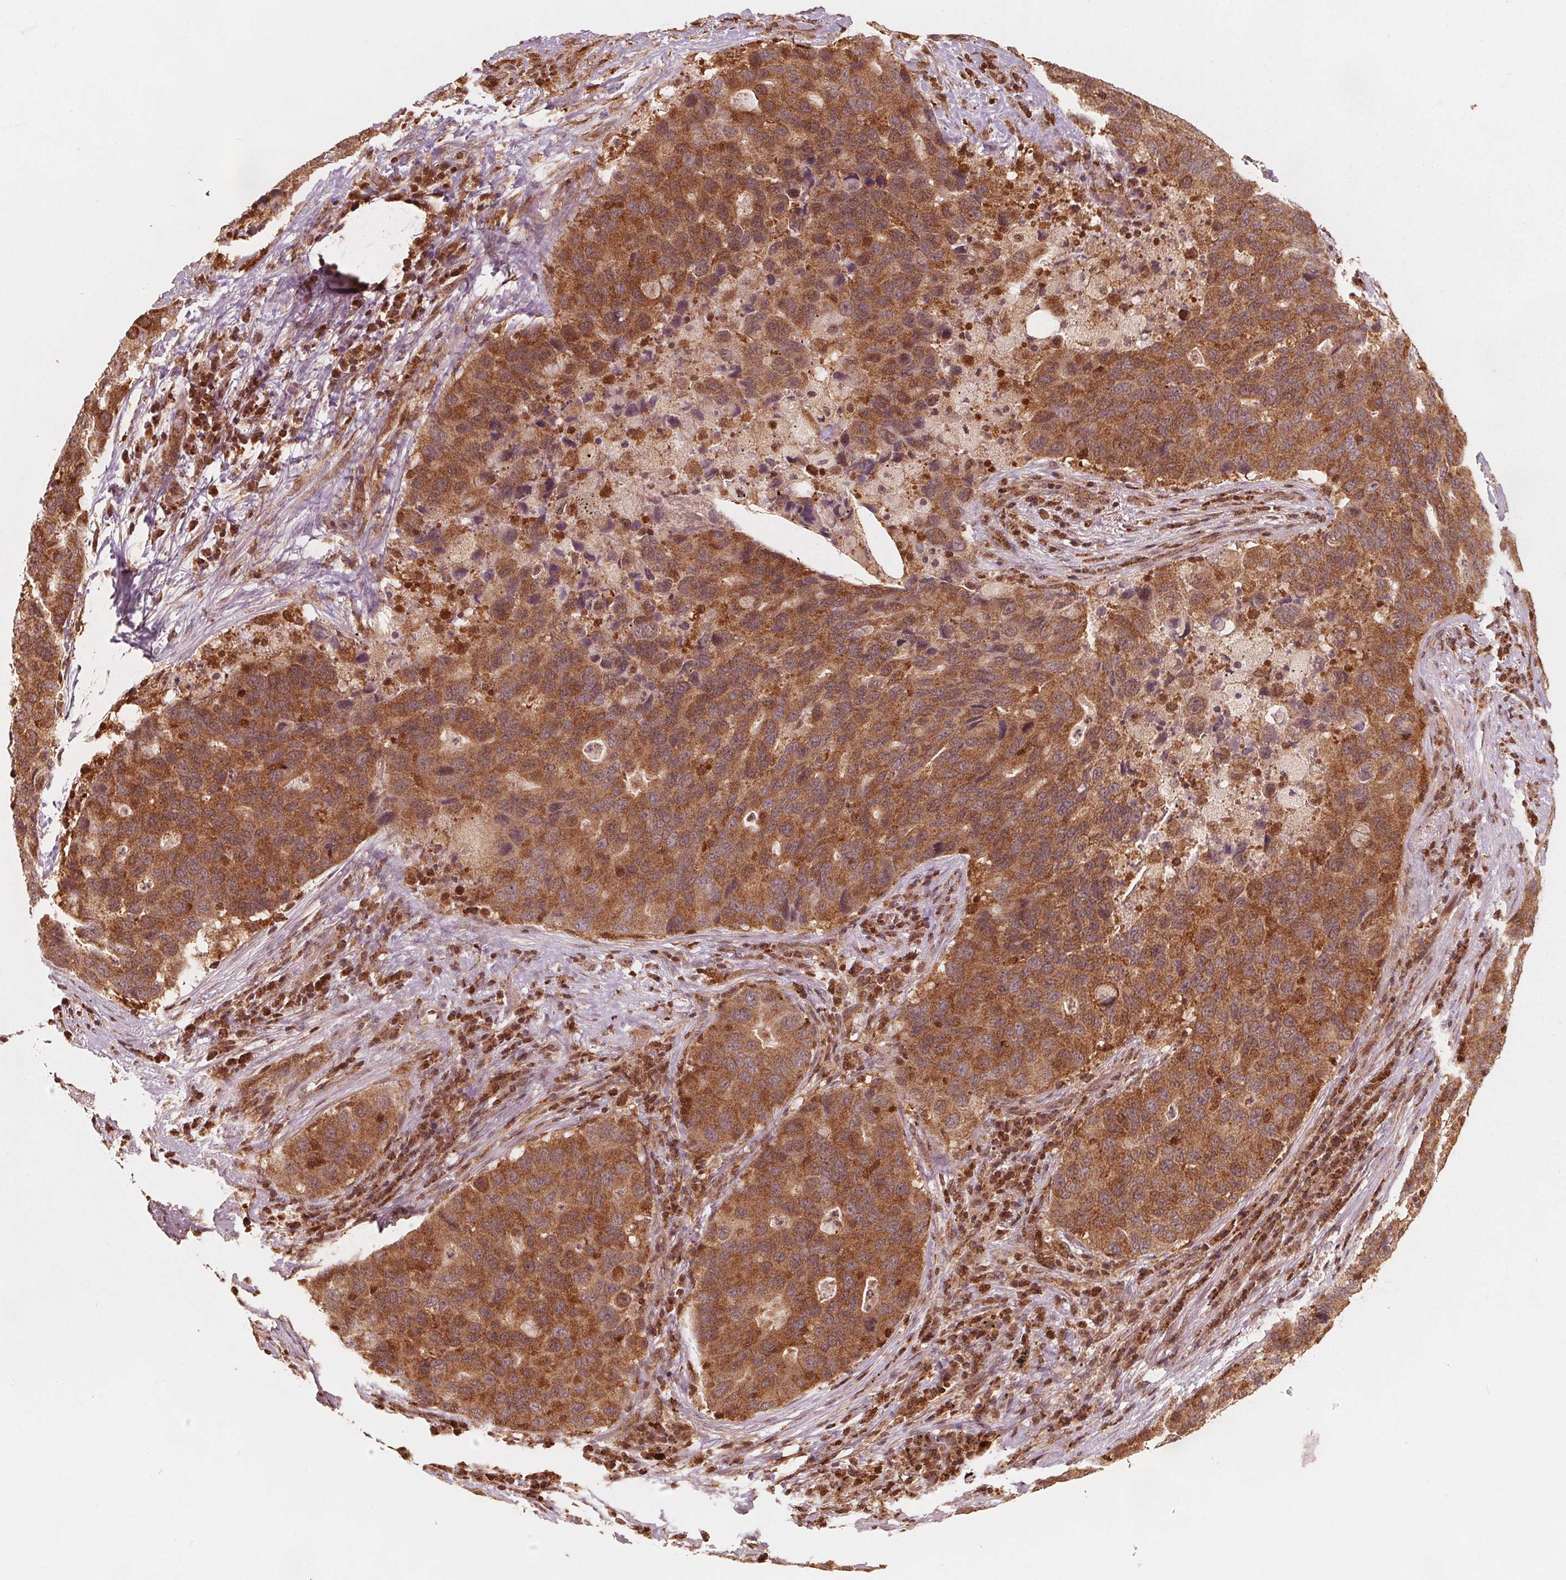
{"staining": {"intensity": "moderate", "quantity": ">75%", "location": "cytoplasmic/membranous"}, "tissue": "lung cancer", "cell_type": "Tumor cells", "image_type": "cancer", "snomed": [{"axis": "morphology", "description": "Adenocarcinoma, NOS"}, {"axis": "morphology", "description": "Adenocarcinoma, metastatic, NOS"}, {"axis": "topography", "description": "Lymph node"}, {"axis": "topography", "description": "Lung"}], "caption": "Tumor cells show medium levels of moderate cytoplasmic/membranous staining in about >75% of cells in human adenocarcinoma (lung). (Stains: DAB in brown, nuclei in blue, Microscopy: brightfield microscopy at high magnification).", "gene": "AIP", "patient": {"sex": "female", "age": 54}}